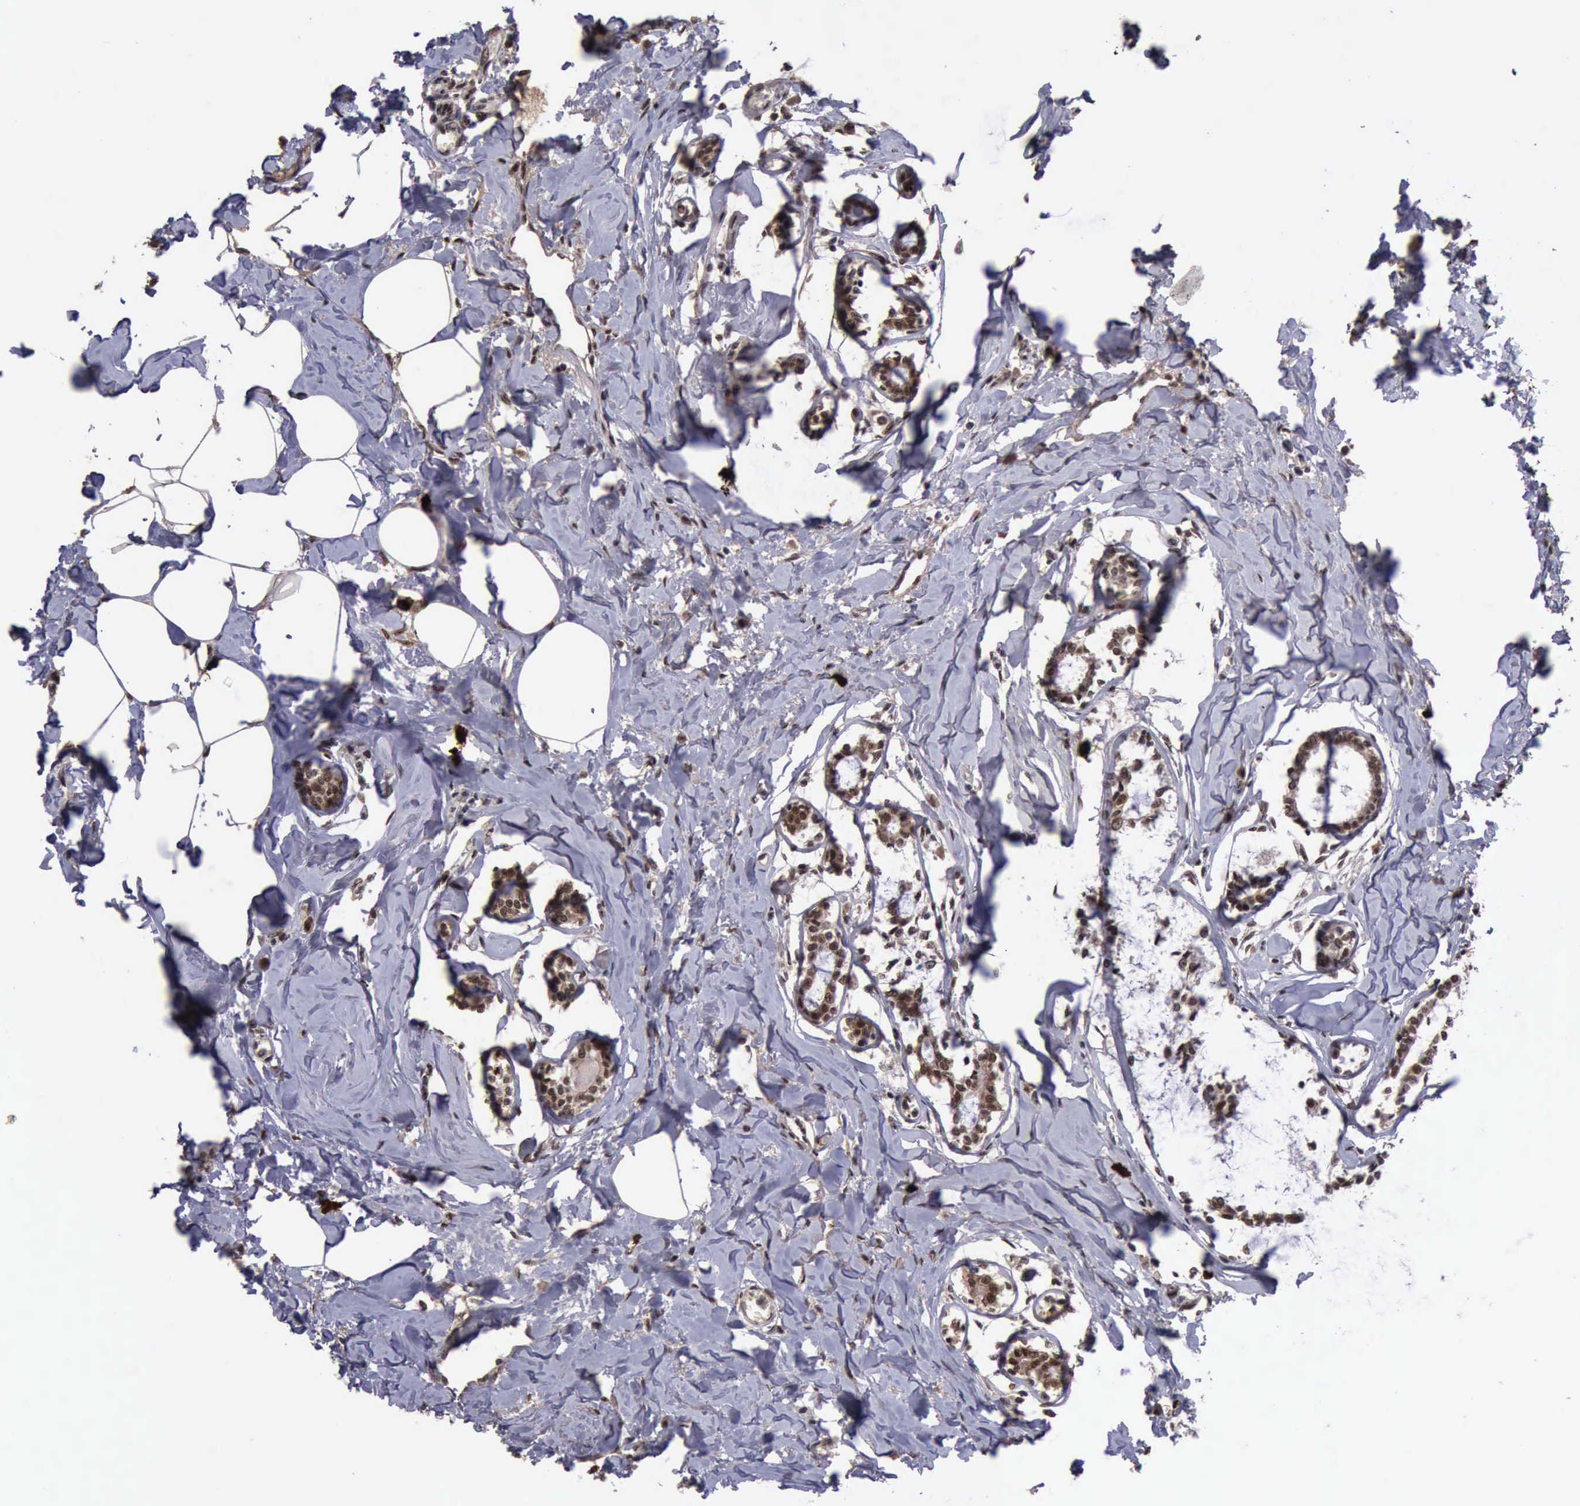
{"staining": {"intensity": "strong", "quantity": ">75%", "location": "cytoplasmic/membranous,nuclear"}, "tissue": "breast cancer", "cell_type": "Tumor cells", "image_type": "cancer", "snomed": [{"axis": "morphology", "description": "Lobular carcinoma"}, {"axis": "topography", "description": "Breast"}], "caption": "Immunohistochemistry staining of breast lobular carcinoma, which demonstrates high levels of strong cytoplasmic/membranous and nuclear positivity in about >75% of tumor cells indicating strong cytoplasmic/membranous and nuclear protein staining. The staining was performed using DAB (brown) for protein detection and nuclei were counterstained in hematoxylin (blue).", "gene": "TRMT2A", "patient": {"sex": "female", "age": 51}}